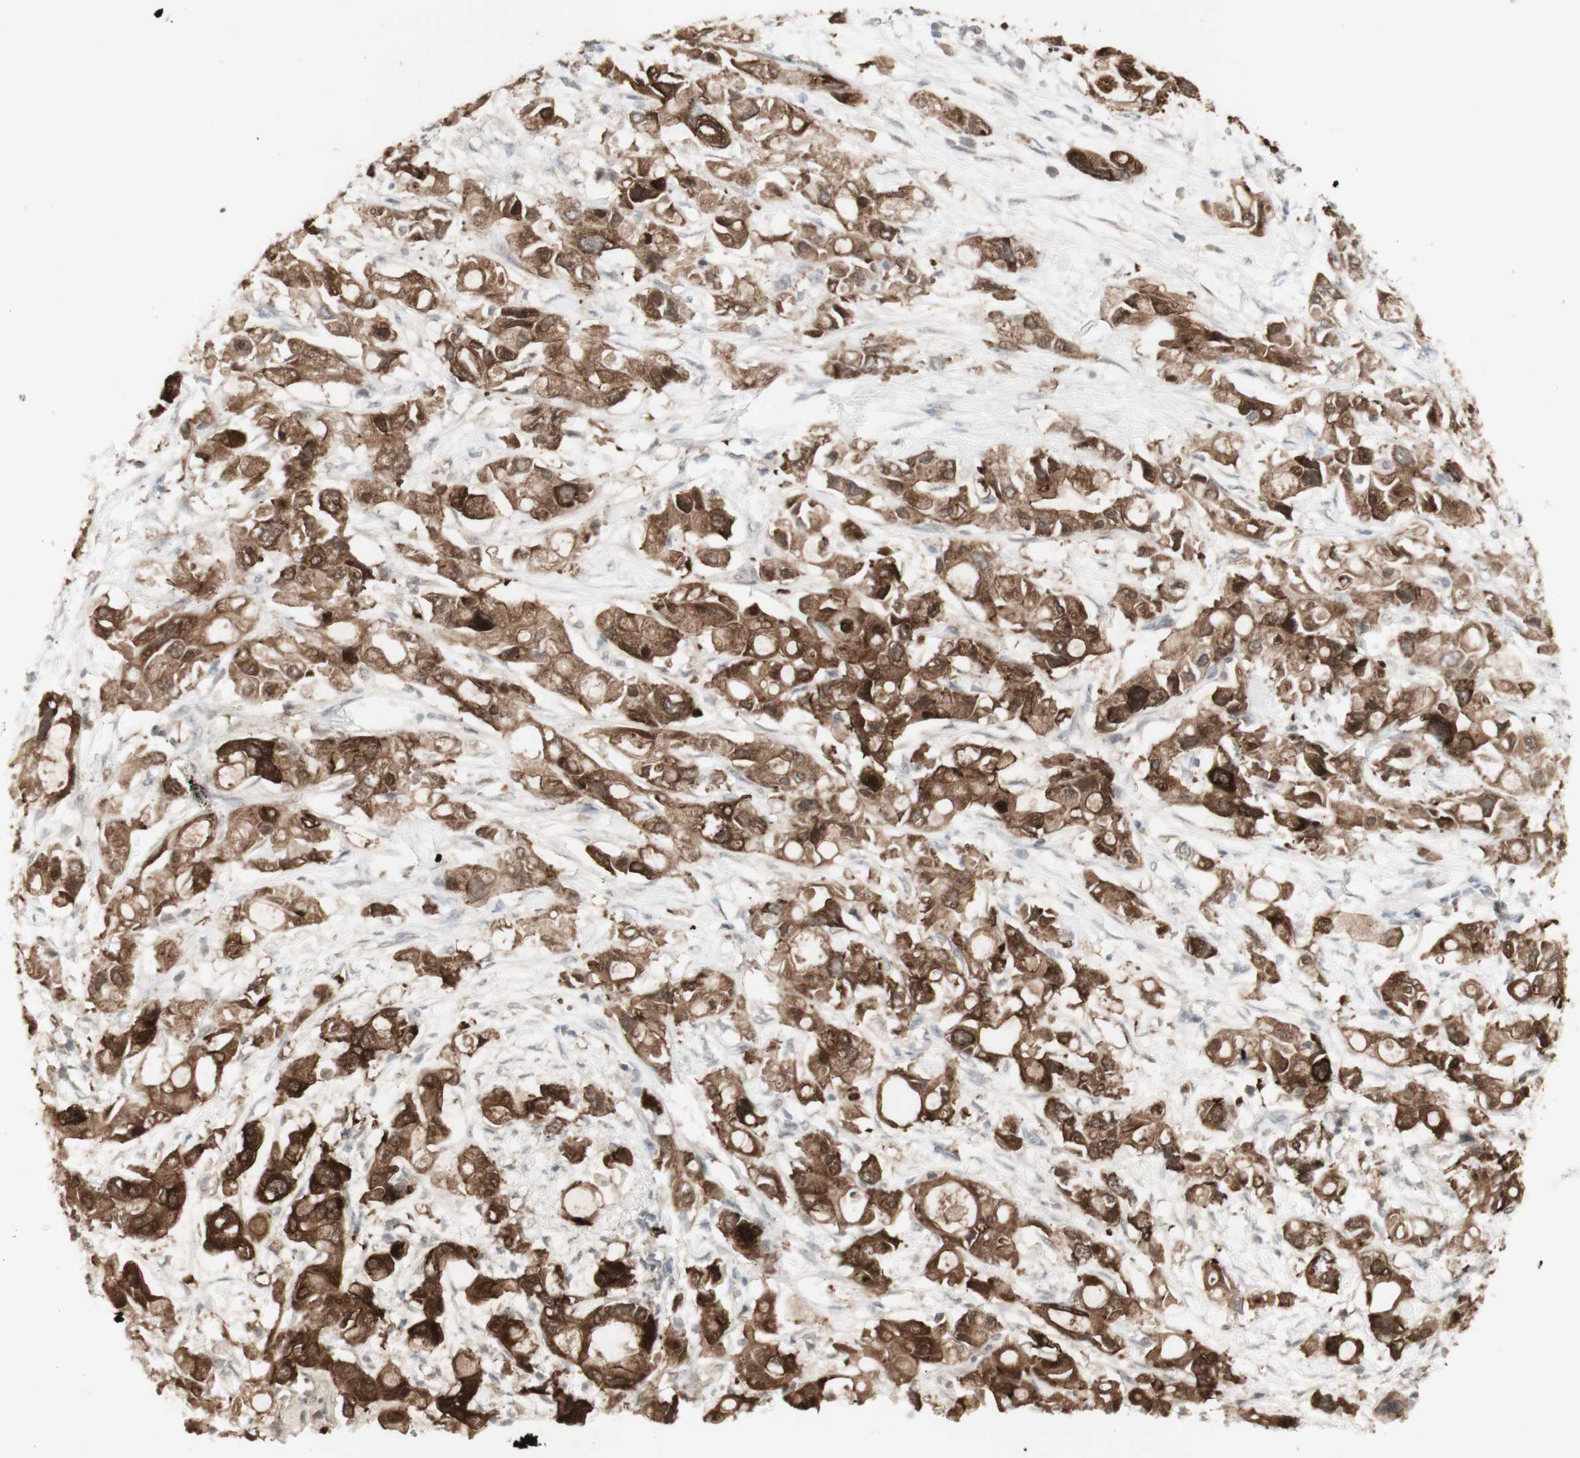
{"staining": {"intensity": "strong", "quantity": ">75%", "location": "cytoplasmic/membranous"}, "tissue": "pancreatic cancer", "cell_type": "Tumor cells", "image_type": "cancer", "snomed": [{"axis": "morphology", "description": "Adenocarcinoma, NOS"}, {"axis": "topography", "description": "Pancreas"}], "caption": "Immunohistochemical staining of human pancreatic cancer demonstrates strong cytoplasmic/membranous protein positivity in about >75% of tumor cells.", "gene": "C1orf116", "patient": {"sex": "female", "age": 56}}